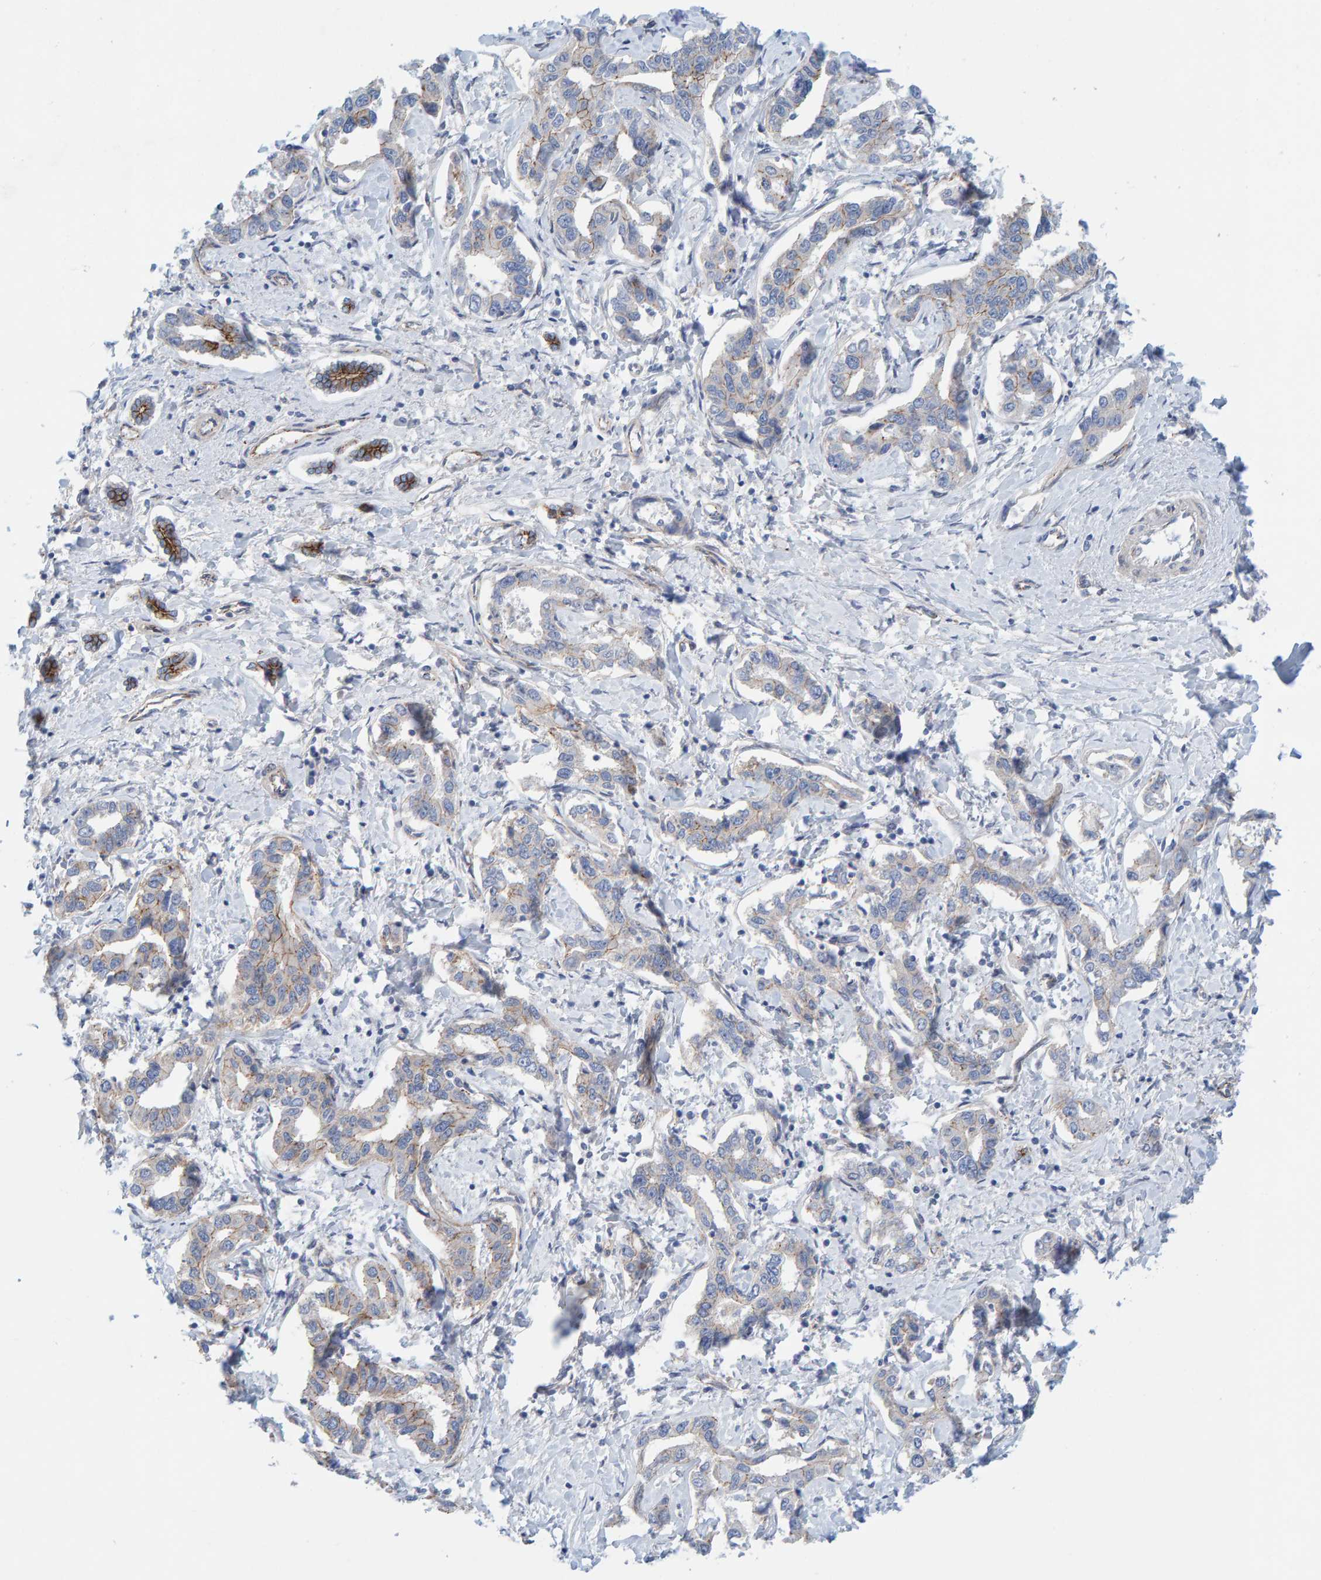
{"staining": {"intensity": "negative", "quantity": "none", "location": "none"}, "tissue": "liver cancer", "cell_type": "Tumor cells", "image_type": "cancer", "snomed": [{"axis": "morphology", "description": "Cholangiocarcinoma"}, {"axis": "topography", "description": "Liver"}], "caption": "There is no significant staining in tumor cells of liver cancer.", "gene": "KRBA2", "patient": {"sex": "male", "age": 59}}